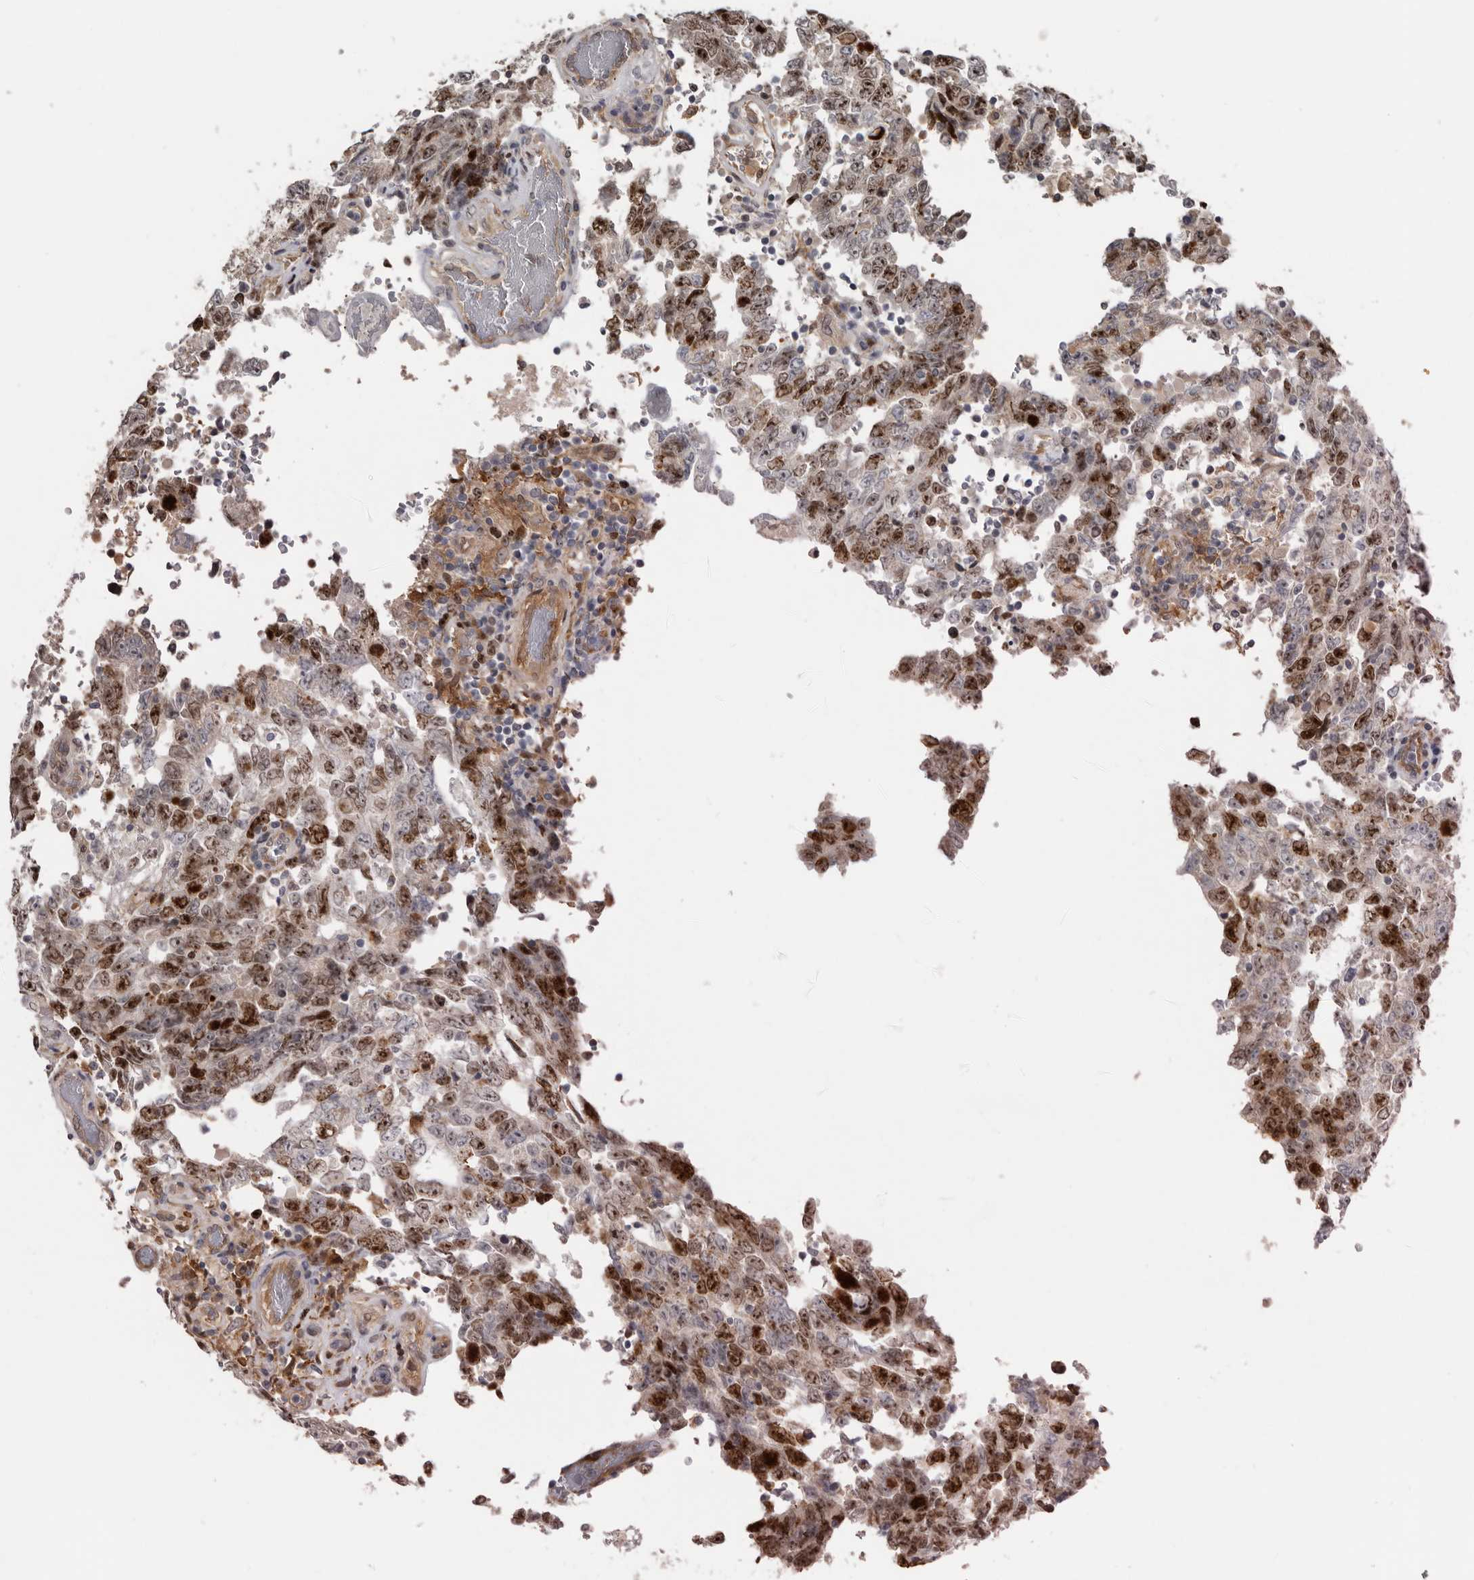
{"staining": {"intensity": "moderate", "quantity": ">75%", "location": "nuclear"}, "tissue": "testis cancer", "cell_type": "Tumor cells", "image_type": "cancer", "snomed": [{"axis": "morphology", "description": "Carcinoma, Embryonal, NOS"}, {"axis": "topography", "description": "Testis"}], "caption": "Testis embryonal carcinoma was stained to show a protein in brown. There is medium levels of moderate nuclear expression in about >75% of tumor cells.", "gene": "CDCA8", "patient": {"sex": "male", "age": 26}}